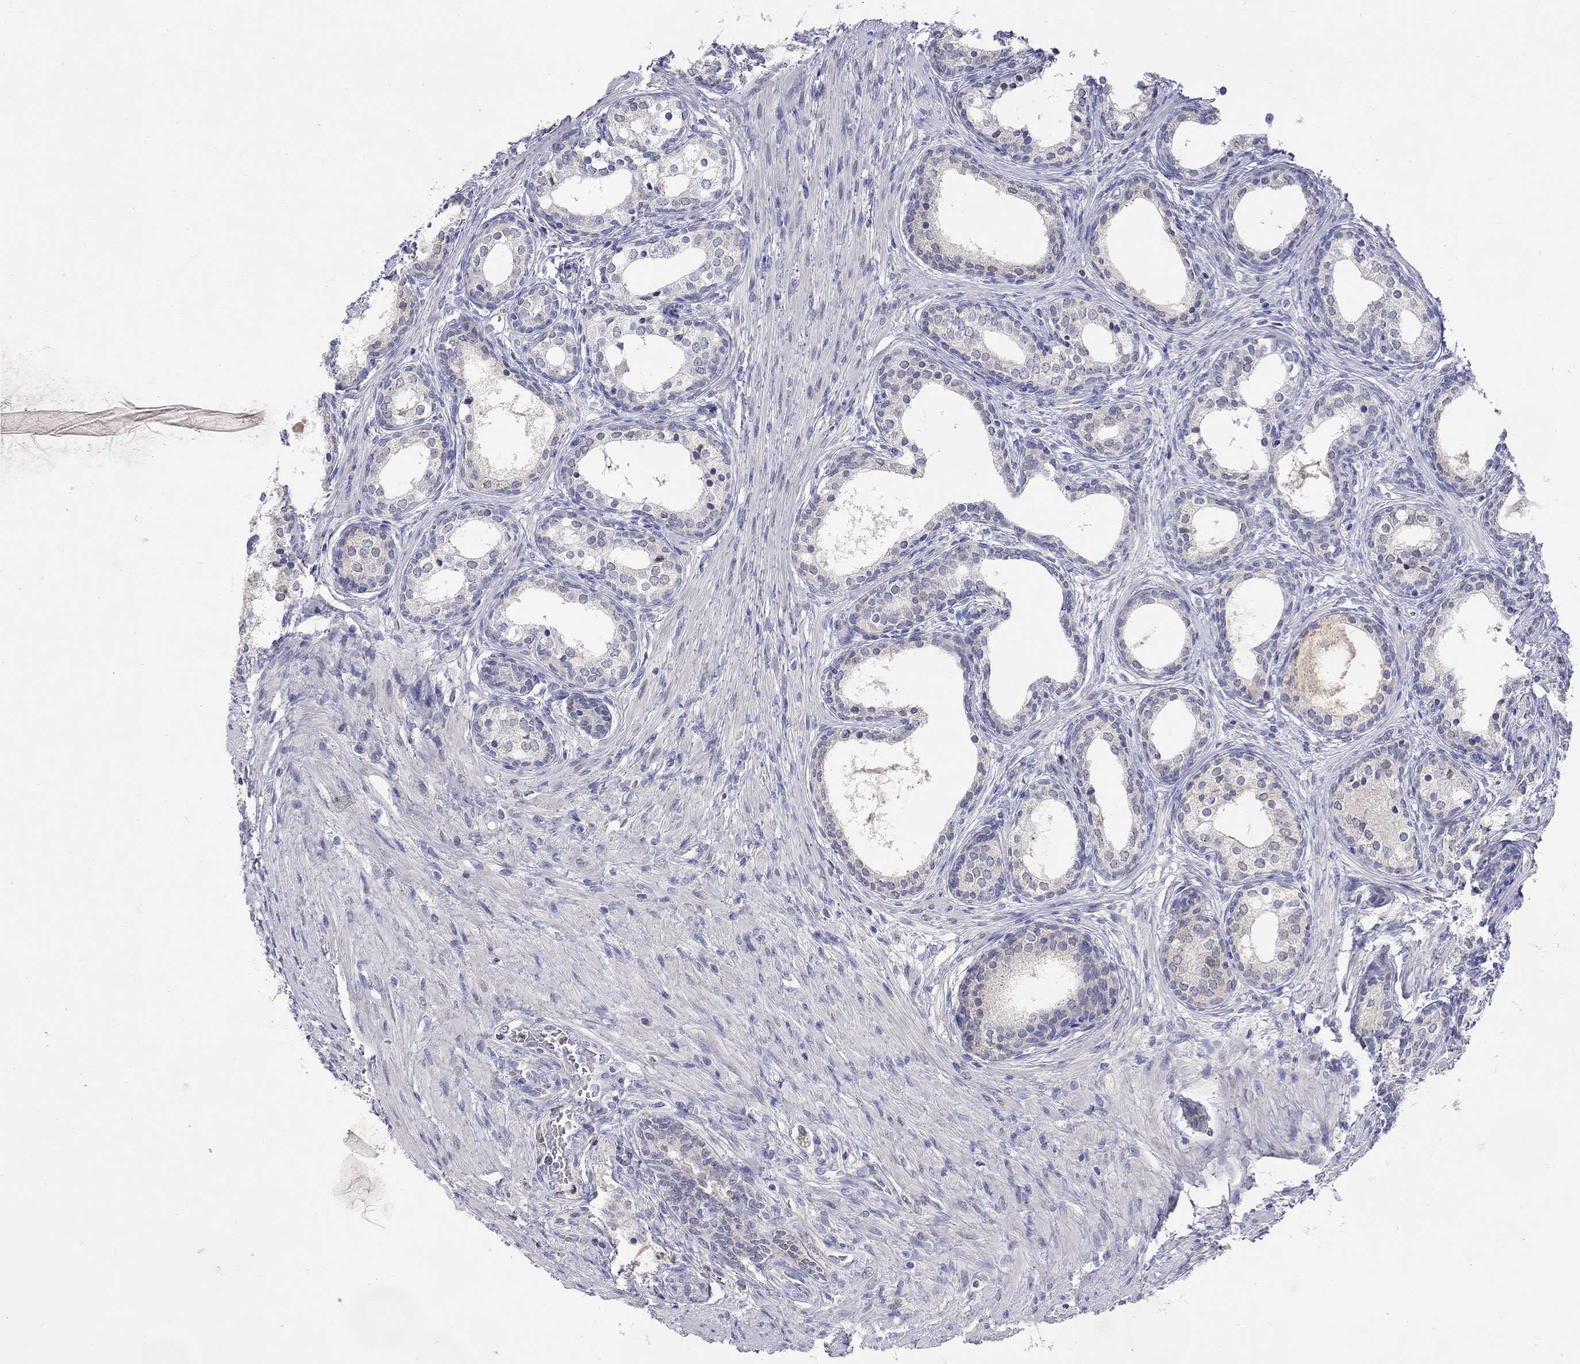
{"staining": {"intensity": "weak", "quantity": "<25%", "location": "cytoplasmic/membranous"}, "tissue": "prostate cancer", "cell_type": "Tumor cells", "image_type": "cancer", "snomed": [{"axis": "morphology", "description": "Adenocarcinoma, NOS"}, {"axis": "morphology", "description": "Adenocarcinoma, High grade"}, {"axis": "topography", "description": "Prostate"}], "caption": "Tumor cells show no significant protein positivity in adenocarcinoma (prostate).", "gene": "LRFN4", "patient": {"sex": "male", "age": 61}}